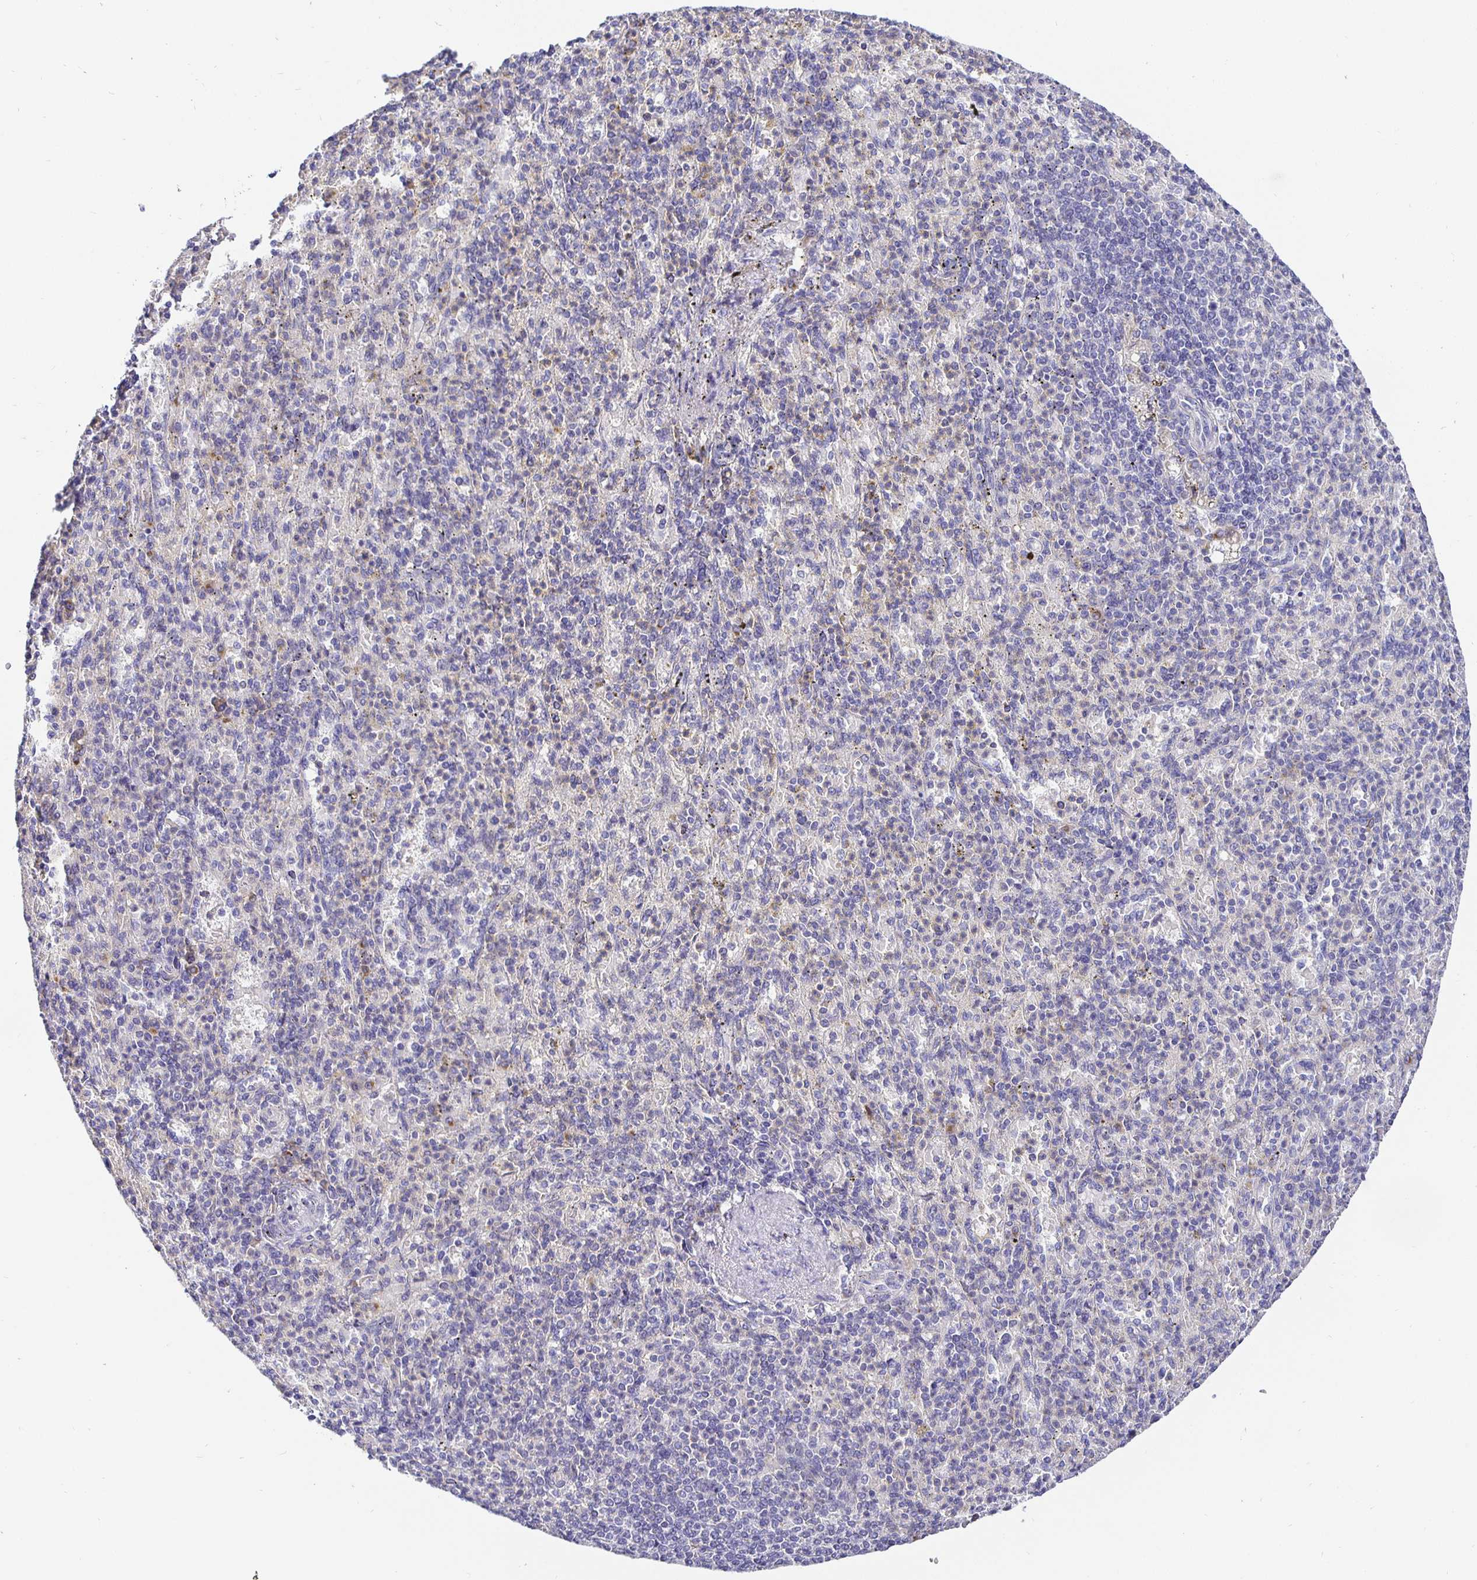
{"staining": {"intensity": "weak", "quantity": "<25%", "location": "cytoplasmic/membranous"}, "tissue": "spleen", "cell_type": "Cells in red pulp", "image_type": "normal", "snomed": [{"axis": "morphology", "description": "Normal tissue, NOS"}, {"axis": "topography", "description": "Spleen"}], "caption": "IHC histopathology image of normal spleen stained for a protein (brown), which displays no positivity in cells in red pulp.", "gene": "OPALIN", "patient": {"sex": "female", "age": 74}}